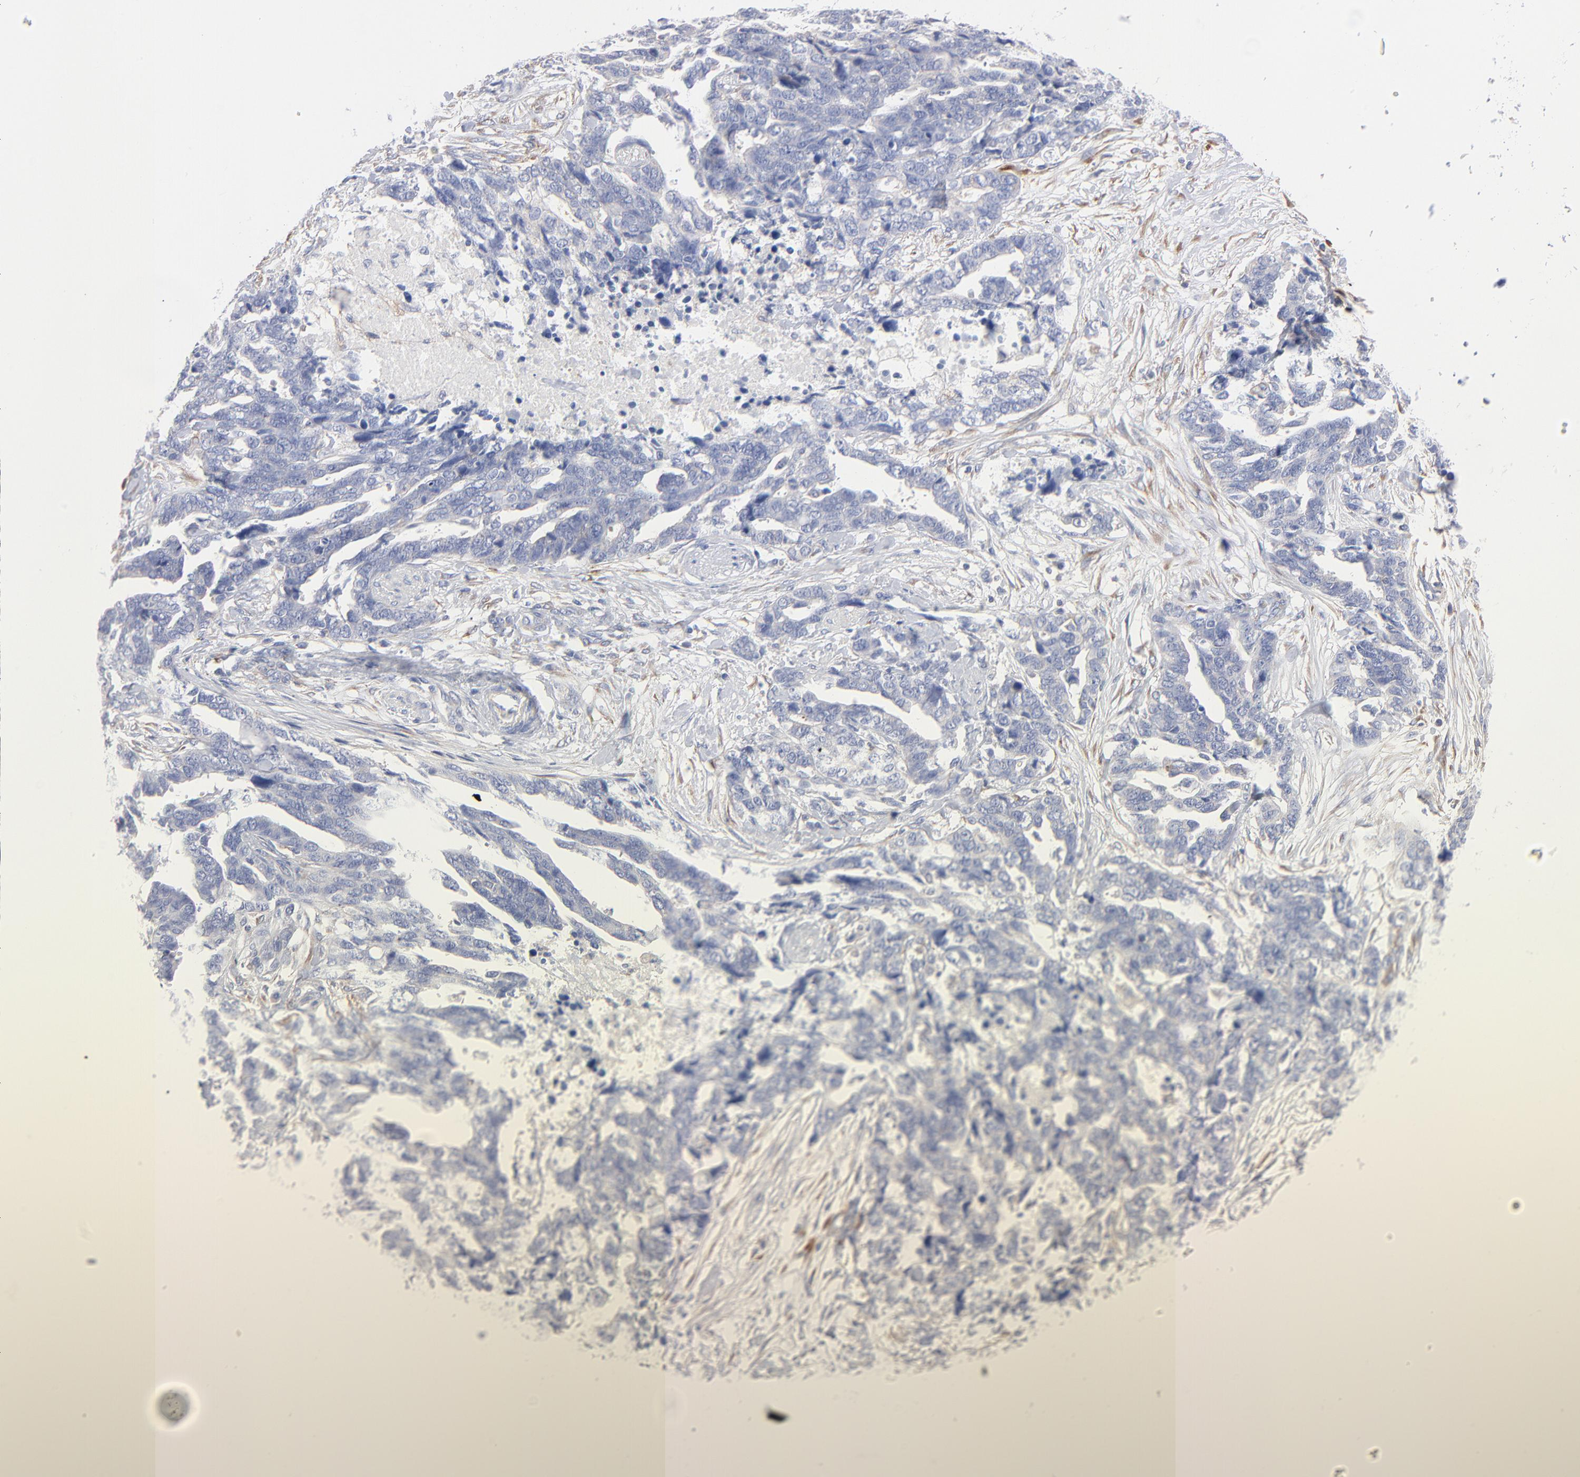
{"staining": {"intensity": "negative", "quantity": "none", "location": "none"}, "tissue": "ovarian cancer", "cell_type": "Tumor cells", "image_type": "cancer", "snomed": [{"axis": "morphology", "description": "Normal tissue, NOS"}, {"axis": "morphology", "description": "Cystadenocarcinoma, serous, NOS"}, {"axis": "topography", "description": "Fallopian tube"}, {"axis": "topography", "description": "Ovary"}], "caption": "Tumor cells show no significant positivity in ovarian cancer (serous cystadenocarcinoma).", "gene": "SEPTIN6", "patient": {"sex": "female", "age": 56}}